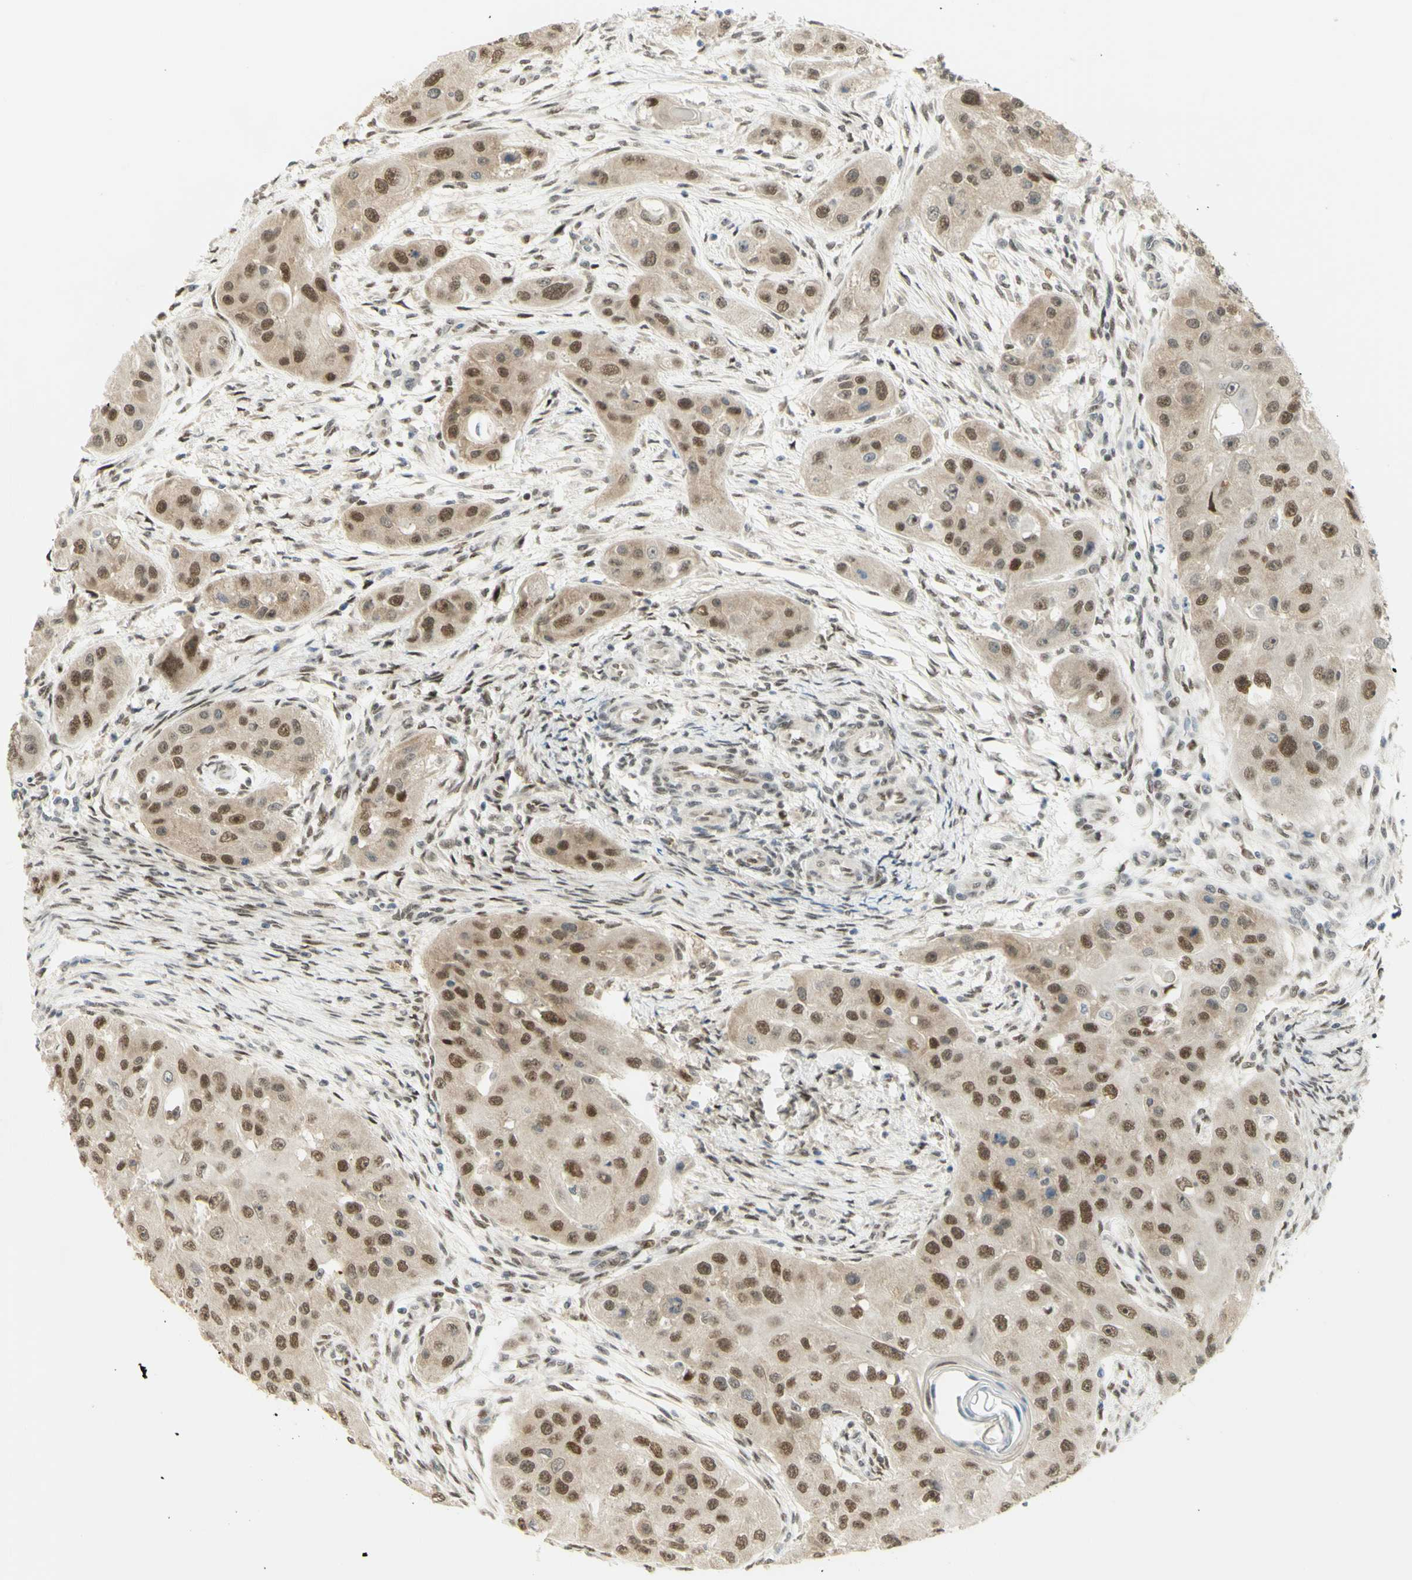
{"staining": {"intensity": "moderate", "quantity": ">75%", "location": "cytoplasmic/membranous,nuclear"}, "tissue": "head and neck cancer", "cell_type": "Tumor cells", "image_type": "cancer", "snomed": [{"axis": "morphology", "description": "Normal tissue, NOS"}, {"axis": "morphology", "description": "Squamous cell carcinoma, NOS"}, {"axis": "topography", "description": "Skeletal muscle"}, {"axis": "topography", "description": "Head-Neck"}], "caption": "Moderate cytoplasmic/membranous and nuclear protein positivity is appreciated in approximately >75% of tumor cells in head and neck cancer. Using DAB (3,3'-diaminobenzidine) (brown) and hematoxylin (blue) stains, captured at high magnification using brightfield microscopy.", "gene": "DDX1", "patient": {"sex": "male", "age": 51}}